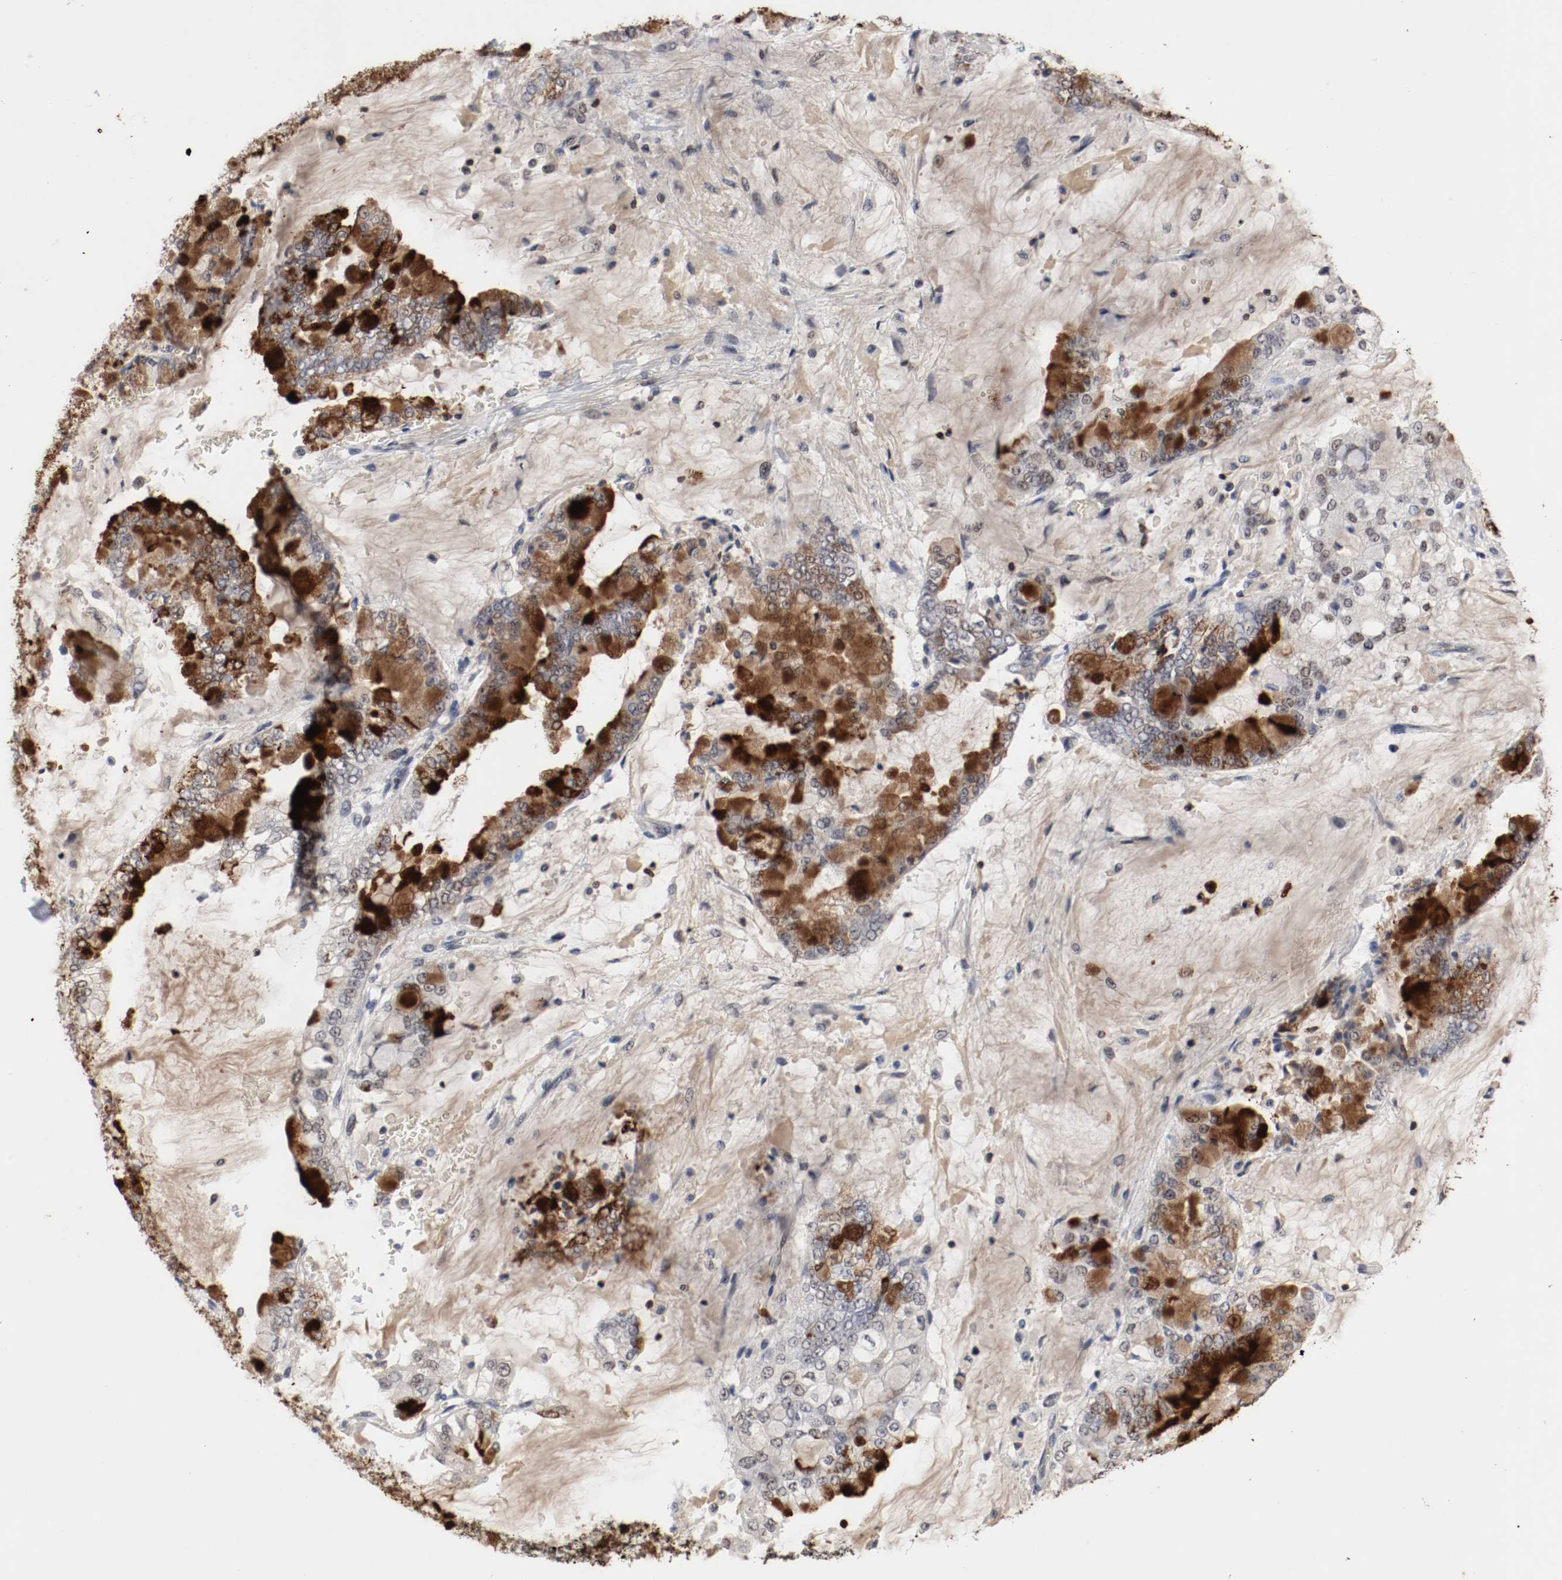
{"staining": {"intensity": "strong", "quantity": "25%-75%", "location": "cytoplasmic/membranous"}, "tissue": "stomach cancer", "cell_type": "Tumor cells", "image_type": "cancer", "snomed": [{"axis": "morphology", "description": "Normal tissue, NOS"}, {"axis": "morphology", "description": "Adenocarcinoma, NOS"}, {"axis": "topography", "description": "Stomach, upper"}, {"axis": "topography", "description": "Stomach"}], "caption": "A brown stain labels strong cytoplasmic/membranous staining of a protein in adenocarcinoma (stomach) tumor cells.", "gene": "JUND", "patient": {"sex": "male", "age": 76}}